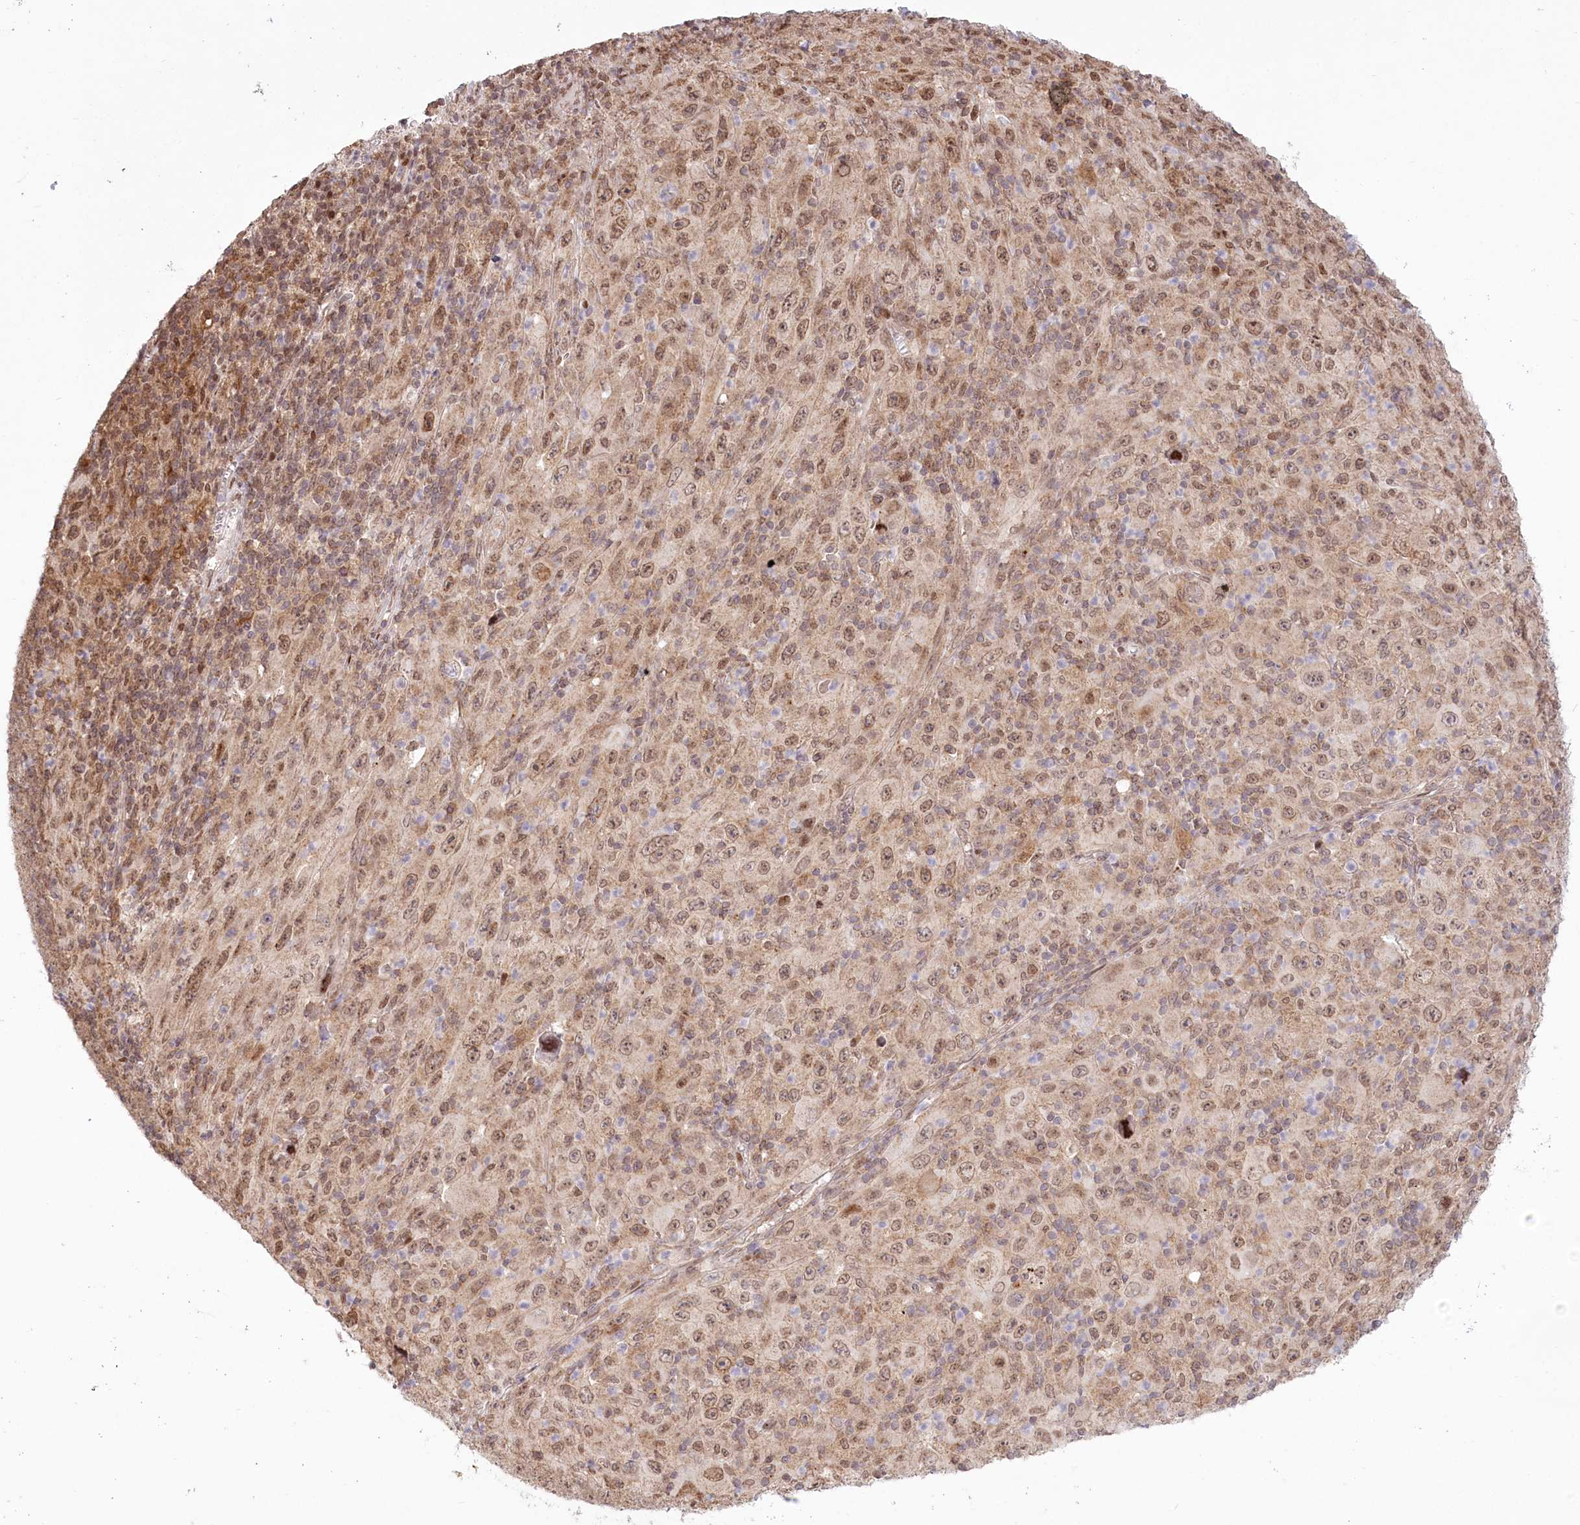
{"staining": {"intensity": "moderate", "quantity": ">75%", "location": "cytoplasmic/membranous,nuclear"}, "tissue": "melanoma", "cell_type": "Tumor cells", "image_type": "cancer", "snomed": [{"axis": "morphology", "description": "Malignant melanoma, Metastatic site"}, {"axis": "topography", "description": "Skin"}], "caption": "The histopathology image reveals staining of melanoma, revealing moderate cytoplasmic/membranous and nuclear protein staining (brown color) within tumor cells.", "gene": "PYURF", "patient": {"sex": "female", "age": 56}}